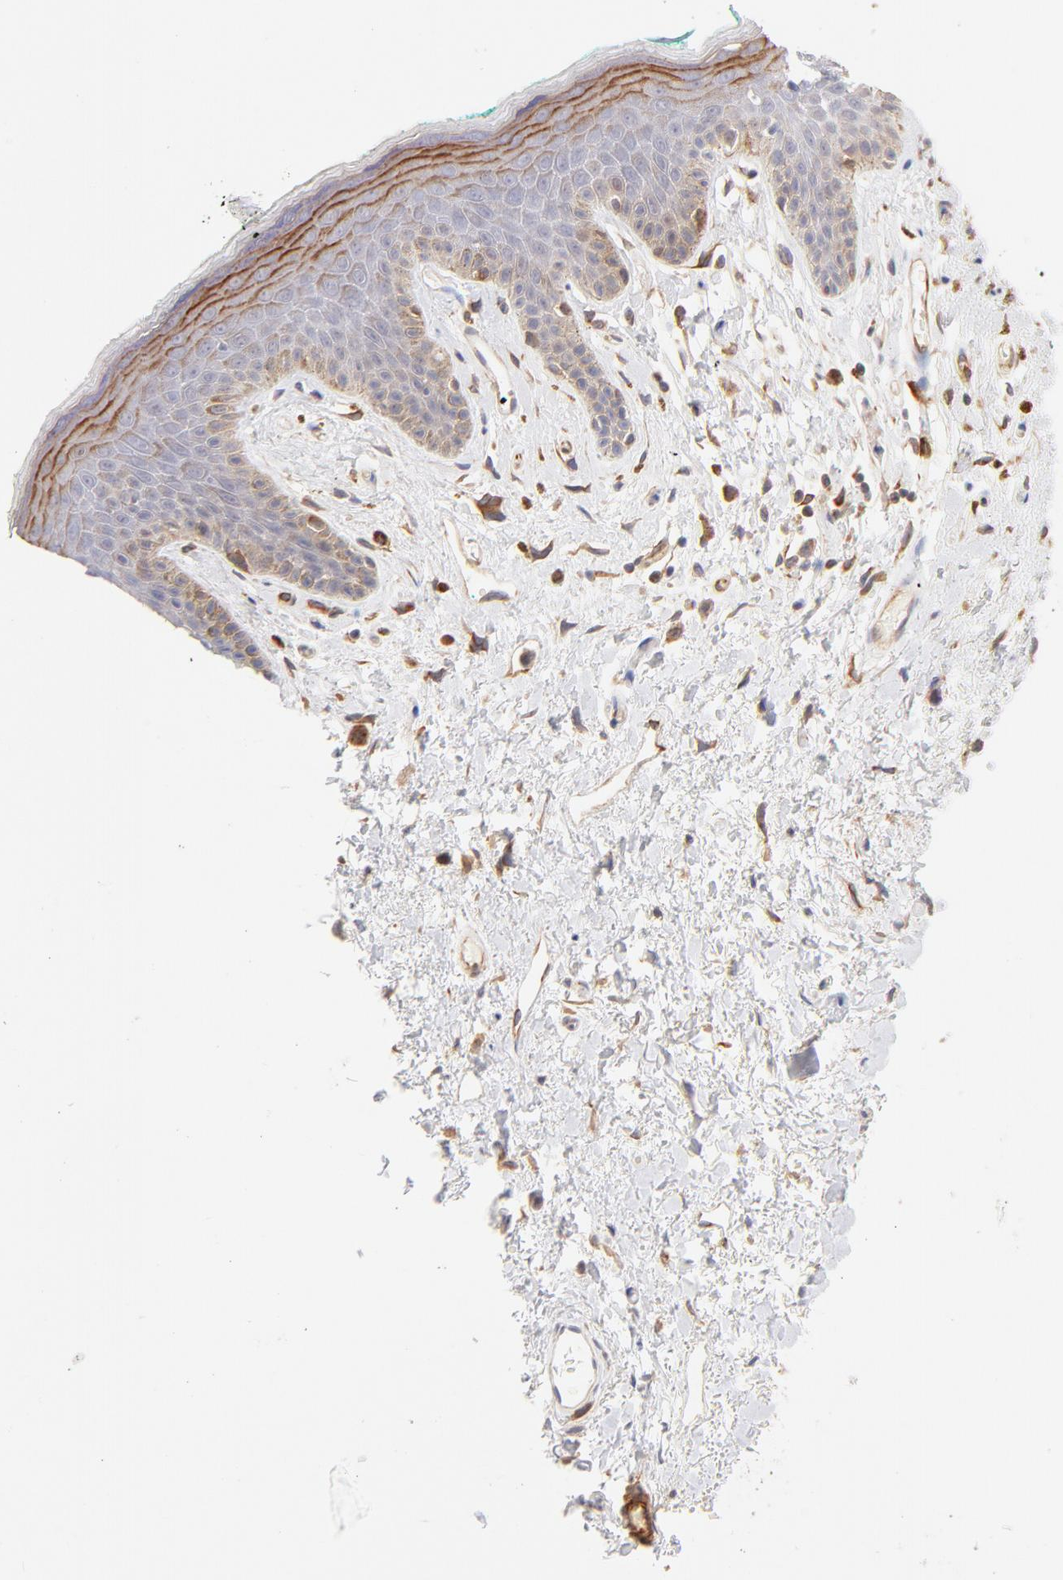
{"staining": {"intensity": "moderate", "quantity": "25%-75%", "location": "cytoplasmic/membranous"}, "tissue": "skin", "cell_type": "Epidermal cells", "image_type": "normal", "snomed": [{"axis": "morphology", "description": "Normal tissue, NOS"}, {"axis": "topography", "description": "Anal"}], "caption": "Moderate cytoplasmic/membranous positivity for a protein is present in about 25%-75% of epidermal cells of normal skin using immunohistochemistry (IHC).", "gene": "LDLRAP1", "patient": {"sex": "male", "age": 74}}